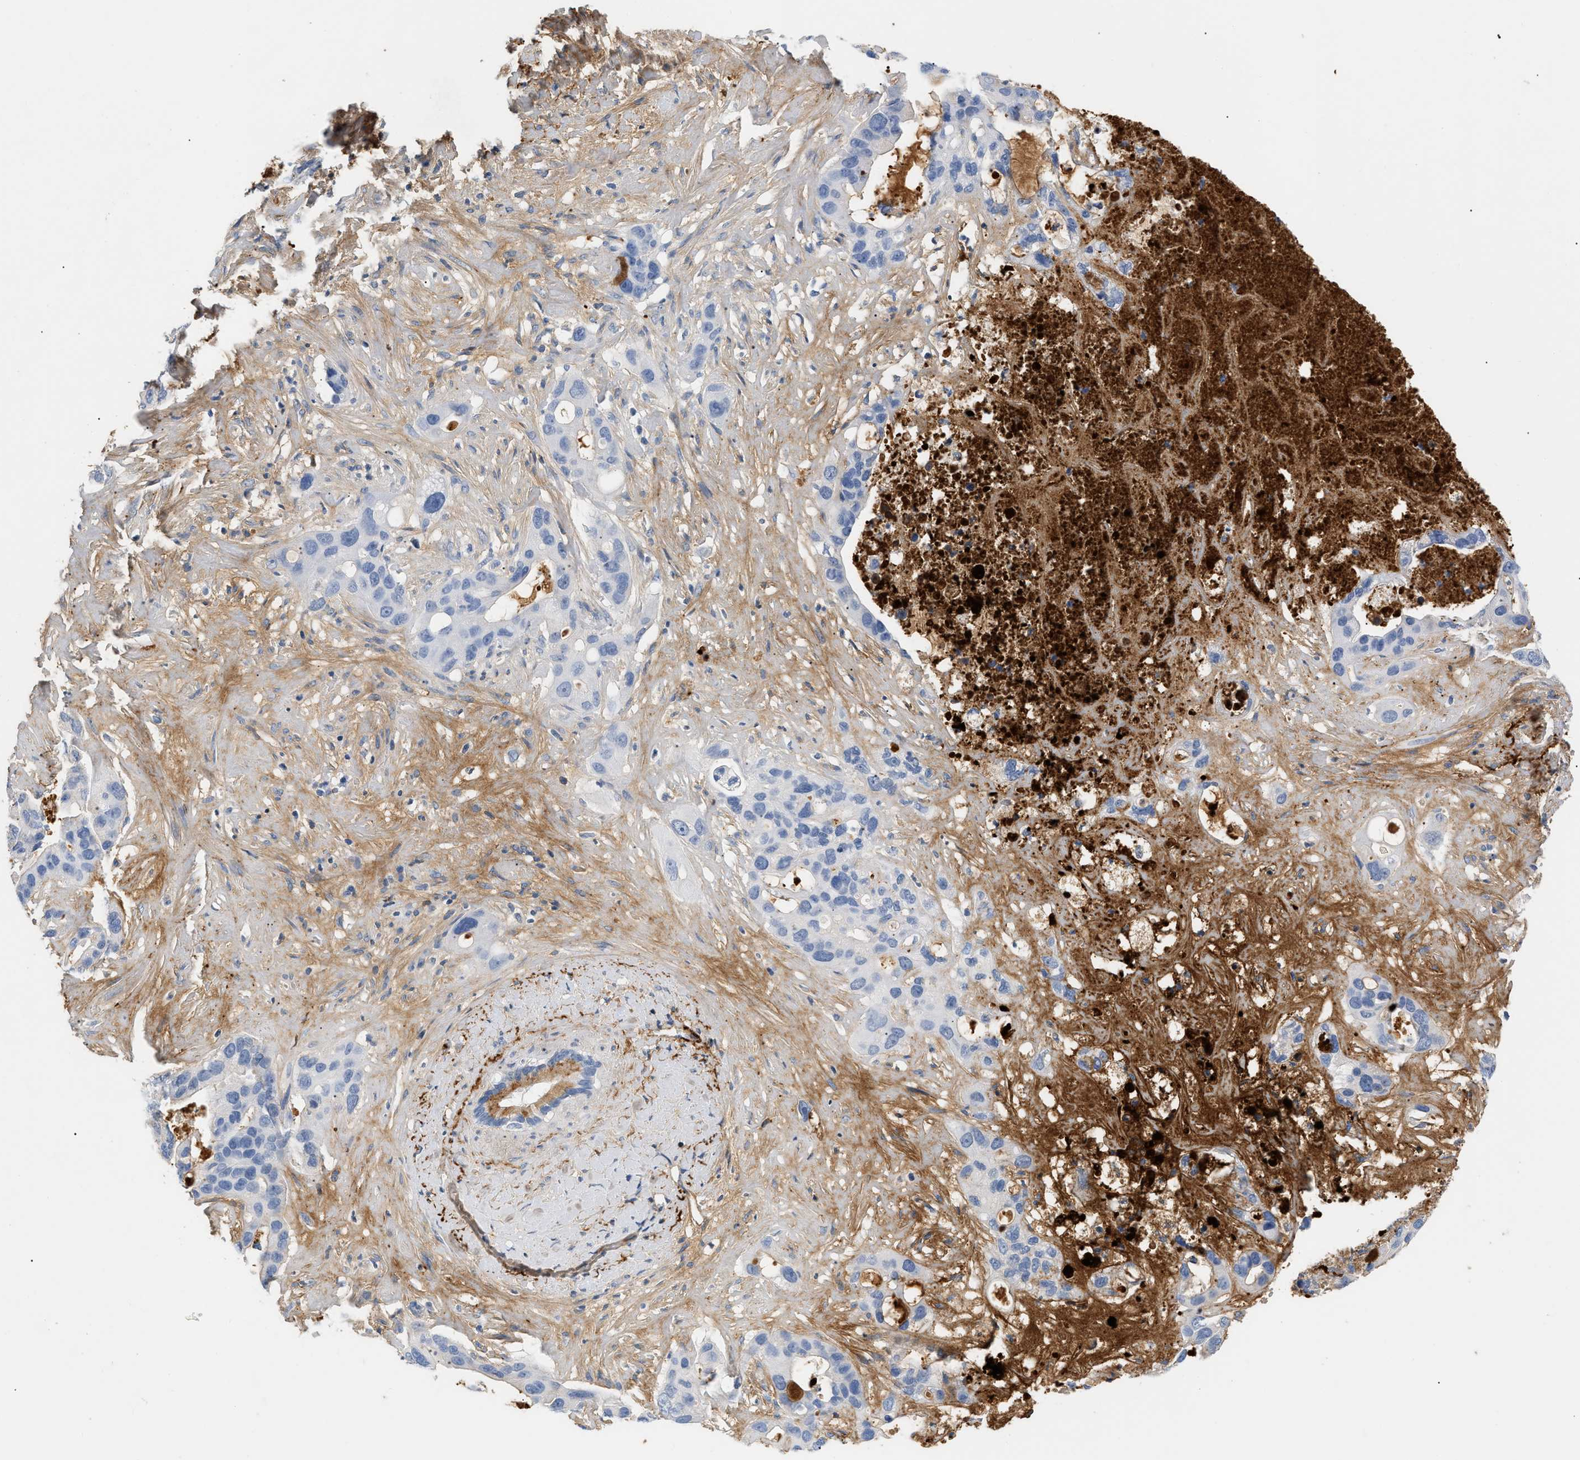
{"staining": {"intensity": "negative", "quantity": "none", "location": "none"}, "tissue": "liver cancer", "cell_type": "Tumor cells", "image_type": "cancer", "snomed": [{"axis": "morphology", "description": "Cholangiocarcinoma"}, {"axis": "topography", "description": "Liver"}], "caption": "Immunohistochemistry image of neoplastic tissue: liver cancer (cholangiocarcinoma) stained with DAB exhibits no significant protein positivity in tumor cells.", "gene": "CFH", "patient": {"sex": "female", "age": 65}}